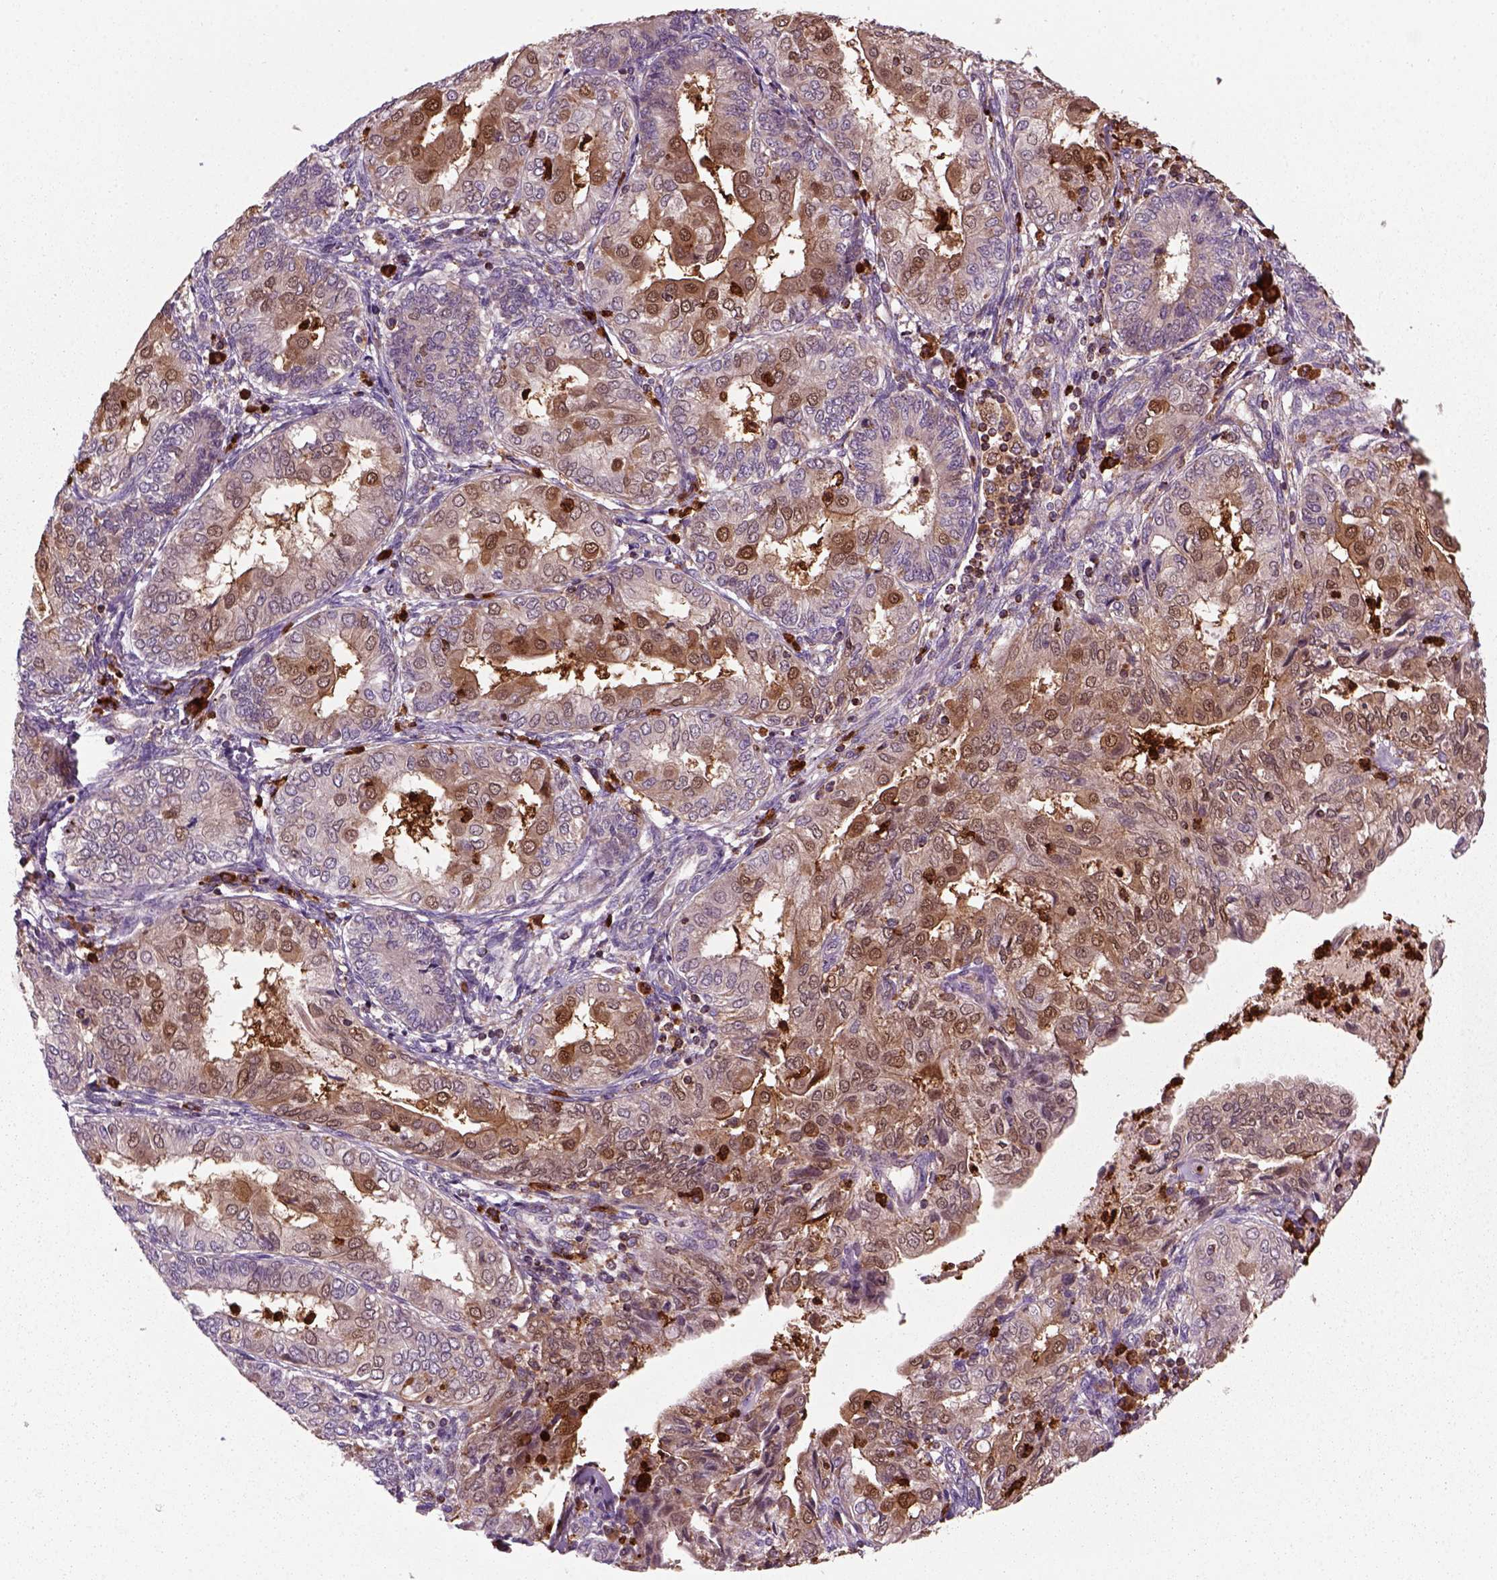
{"staining": {"intensity": "moderate", "quantity": ">75%", "location": "cytoplasmic/membranous,nuclear"}, "tissue": "endometrial cancer", "cell_type": "Tumor cells", "image_type": "cancer", "snomed": [{"axis": "morphology", "description": "Adenocarcinoma, NOS"}, {"axis": "topography", "description": "Endometrium"}], "caption": "A brown stain shows moderate cytoplasmic/membranous and nuclear positivity of a protein in human endometrial cancer (adenocarcinoma) tumor cells.", "gene": "NUDT16L1", "patient": {"sex": "female", "age": 68}}